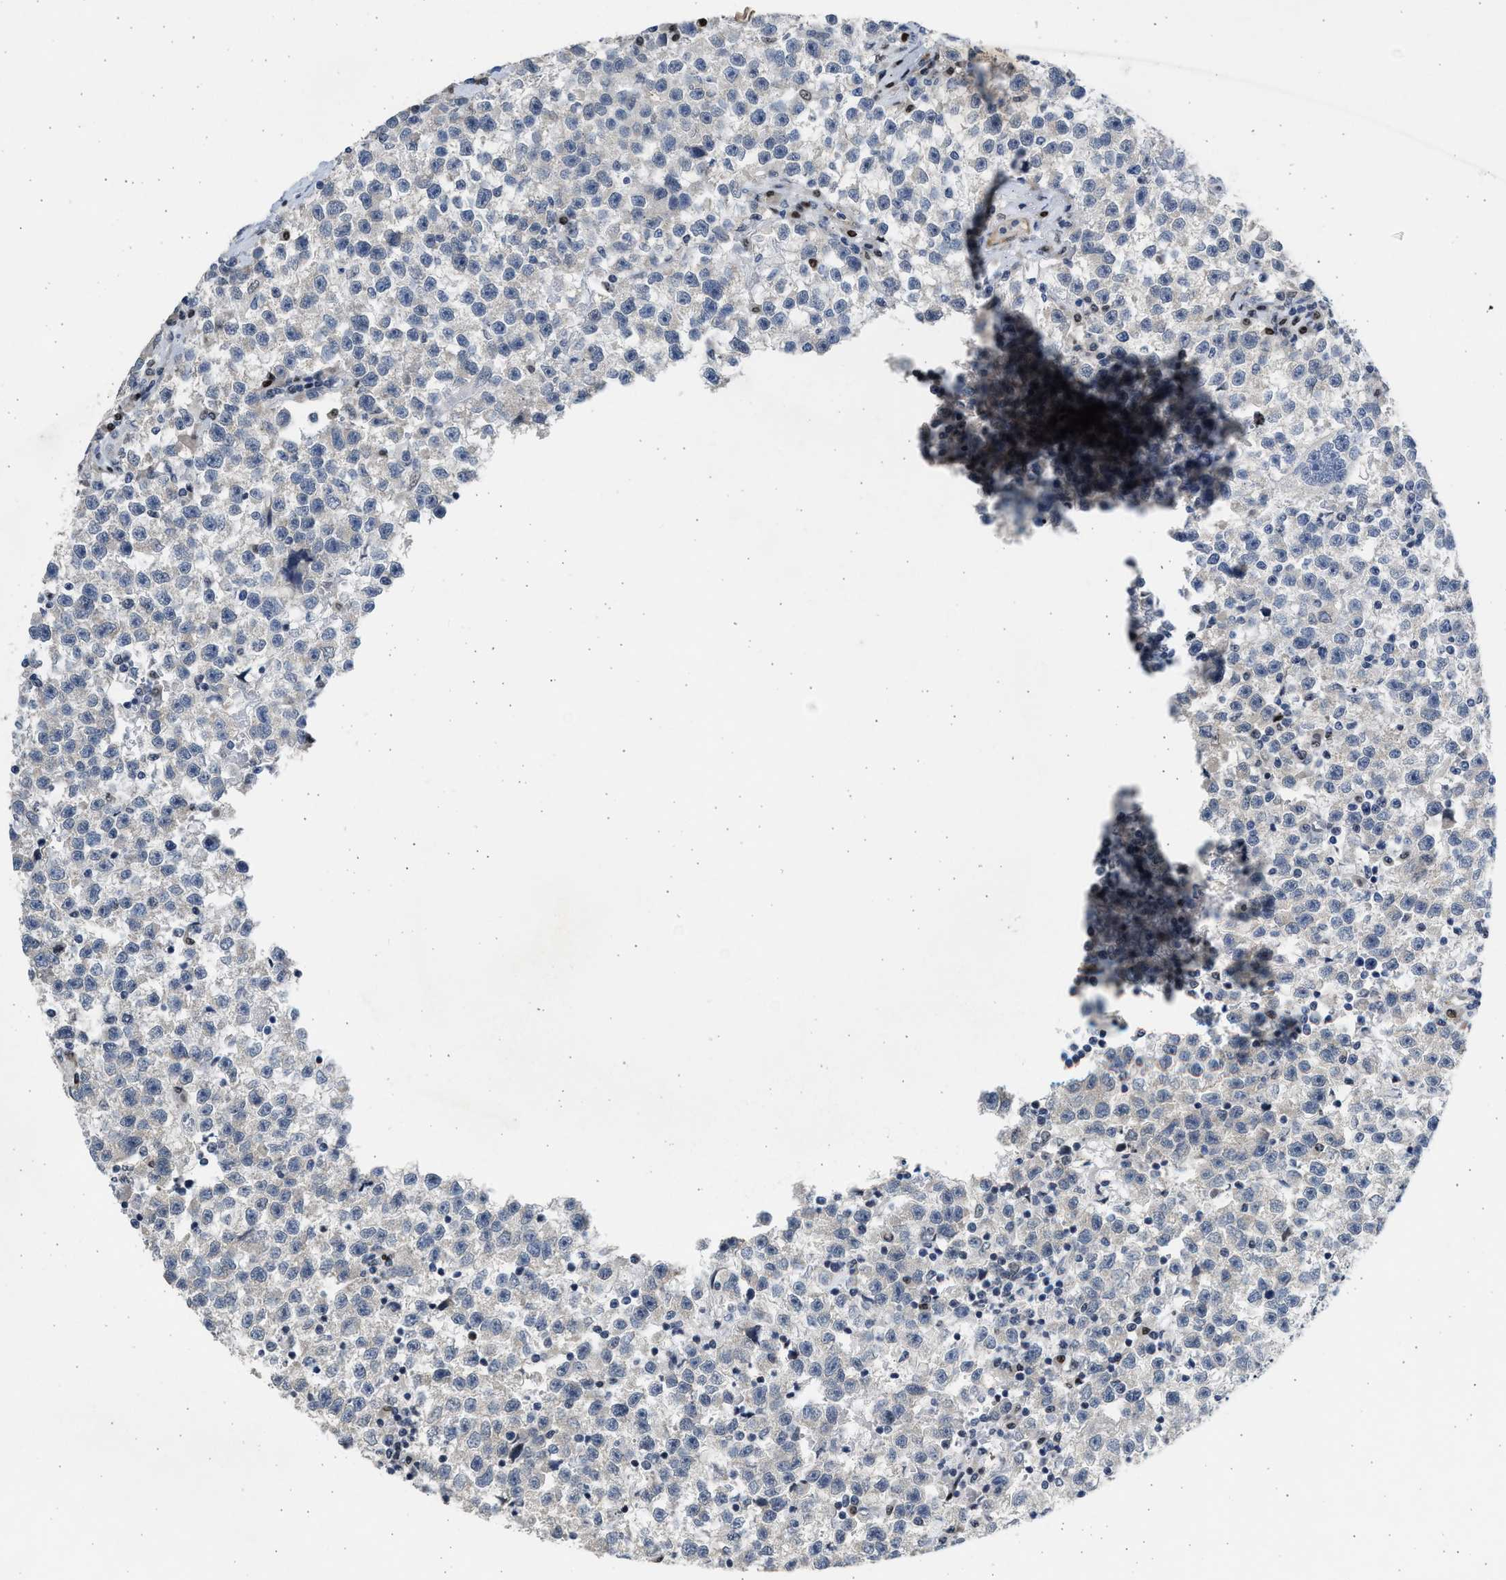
{"staining": {"intensity": "negative", "quantity": "none", "location": "none"}, "tissue": "testis cancer", "cell_type": "Tumor cells", "image_type": "cancer", "snomed": [{"axis": "morphology", "description": "Seminoma, NOS"}, {"axis": "topography", "description": "Testis"}], "caption": "The immunohistochemistry (IHC) micrograph has no significant expression in tumor cells of testis cancer (seminoma) tissue.", "gene": "HMGN3", "patient": {"sex": "male", "age": 22}}